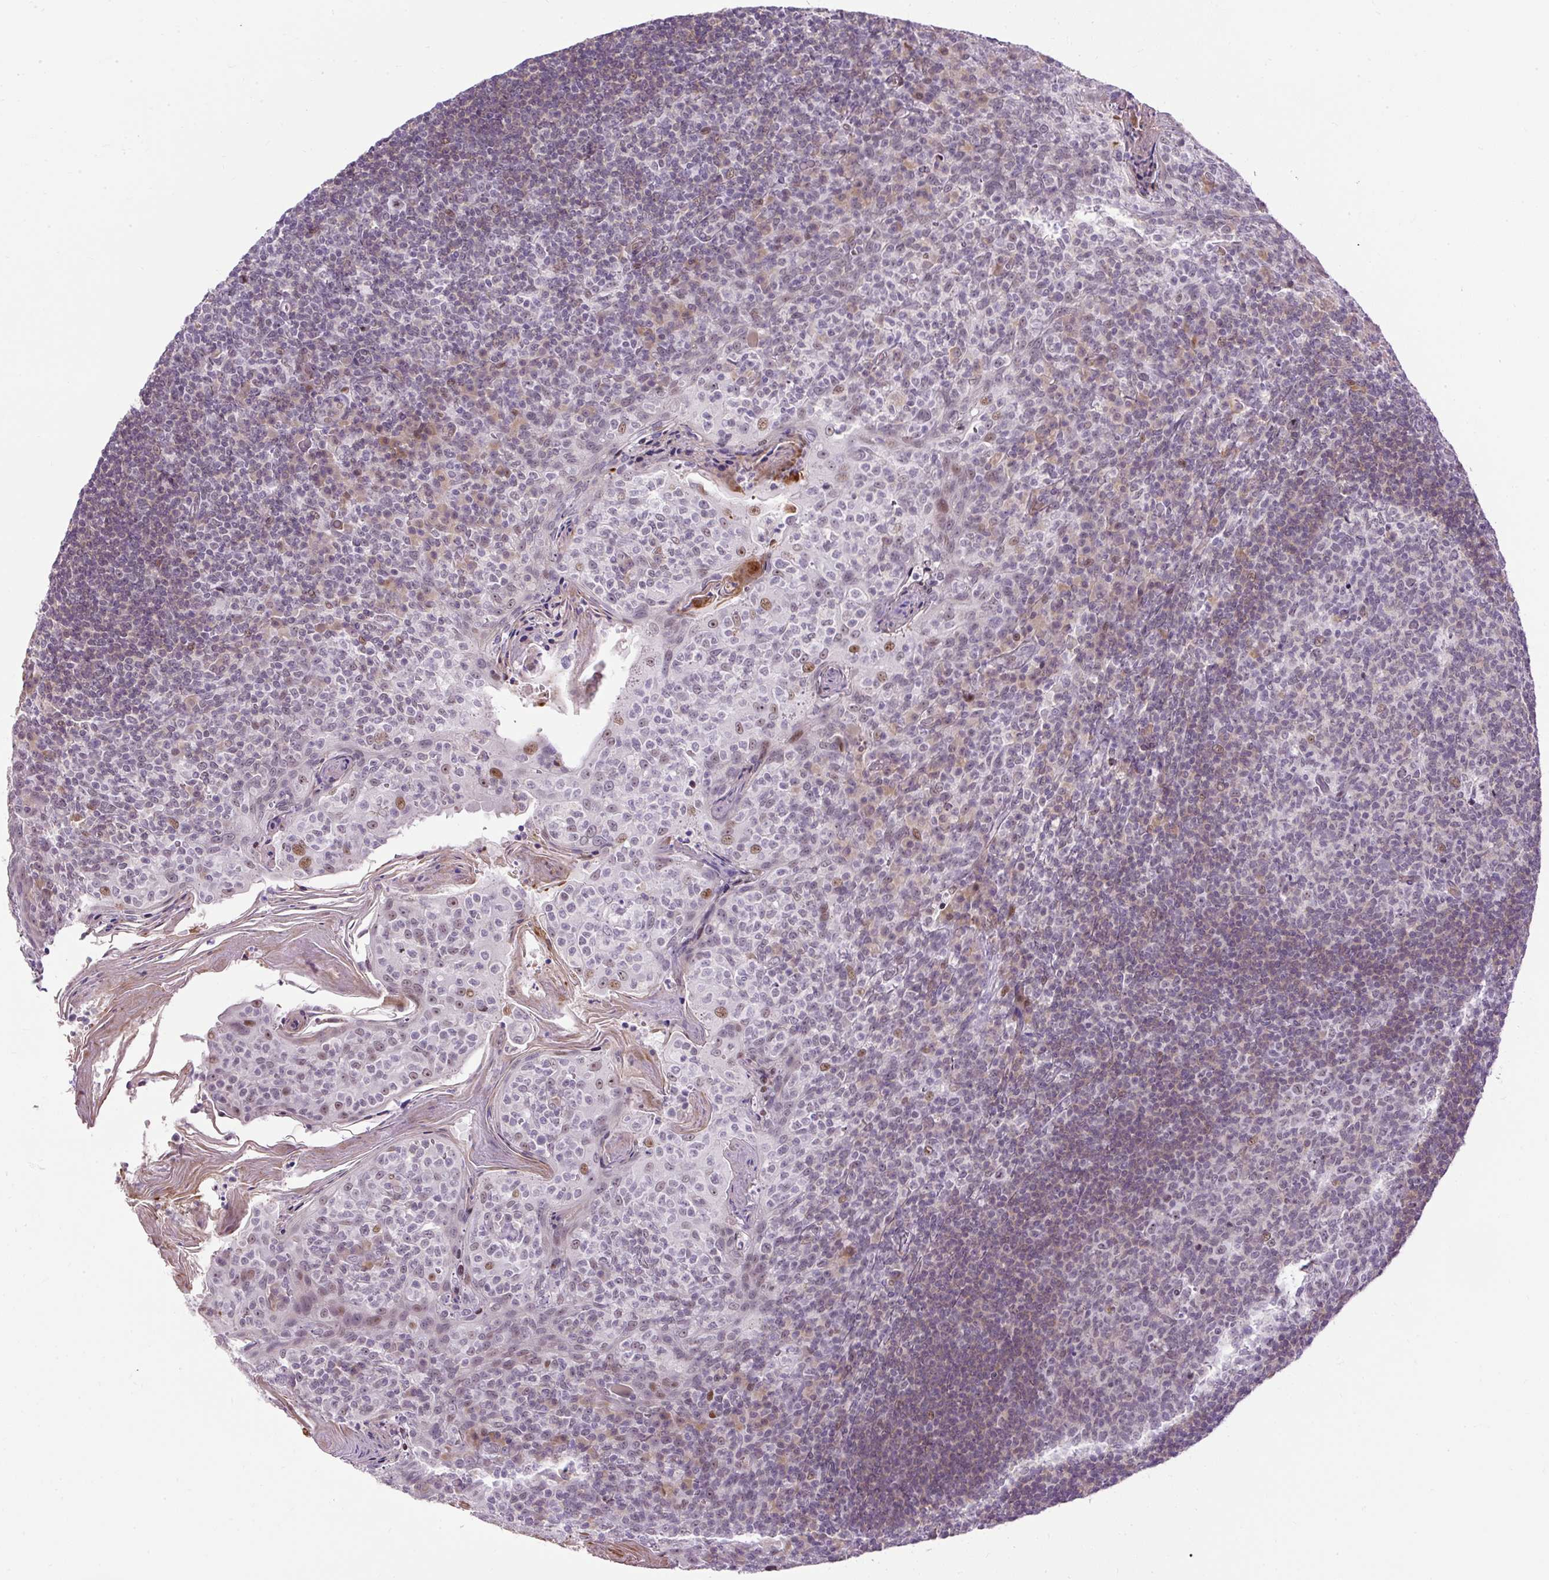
{"staining": {"intensity": "moderate", "quantity": "<25%", "location": "nuclear"}, "tissue": "tonsil", "cell_type": "Germinal center cells", "image_type": "normal", "snomed": [{"axis": "morphology", "description": "Normal tissue, NOS"}, {"axis": "topography", "description": "Tonsil"}], "caption": "Tonsil stained with IHC reveals moderate nuclear expression in about <25% of germinal center cells.", "gene": "ARHGEF18", "patient": {"sex": "female", "age": 10}}